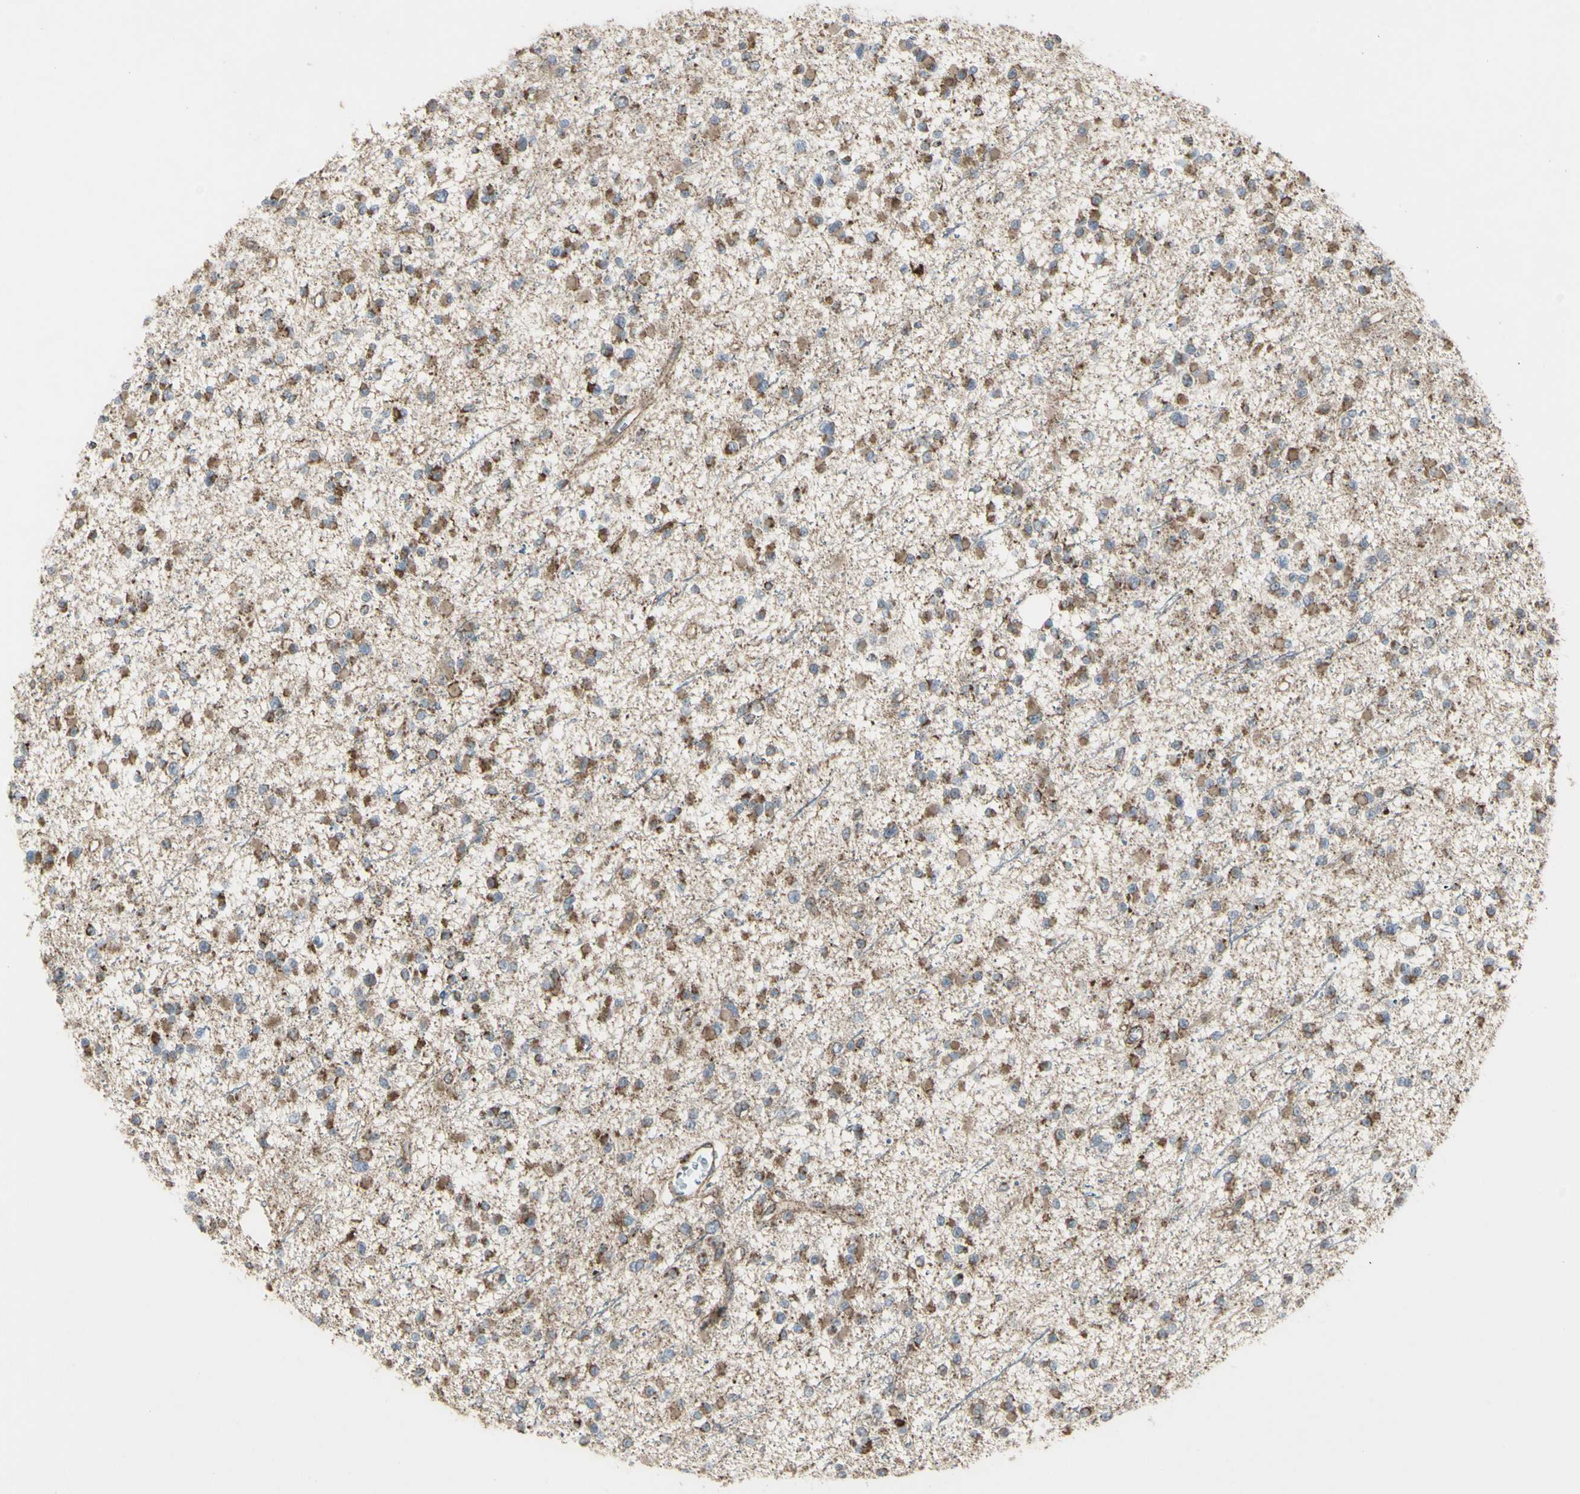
{"staining": {"intensity": "strong", "quantity": "25%-75%", "location": "cytoplasmic/membranous"}, "tissue": "glioma", "cell_type": "Tumor cells", "image_type": "cancer", "snomed": [{"axis": "morphology", "description": "Glioma, malignant, Low grade"}, {"axis": "topography", "description": "Brain"}], "caption": "IHC (DAB (3,3'-diaminobenzidine)) staining of glioma reveals strong cytoplasmic/membranous protein expression in about 25%-75% of tumor cells. The protein of interest is shown in brown color, while the nuclei are stained blue.", "gene": "CYB5R1", "patient": {"sex": "female", "age": 22}}